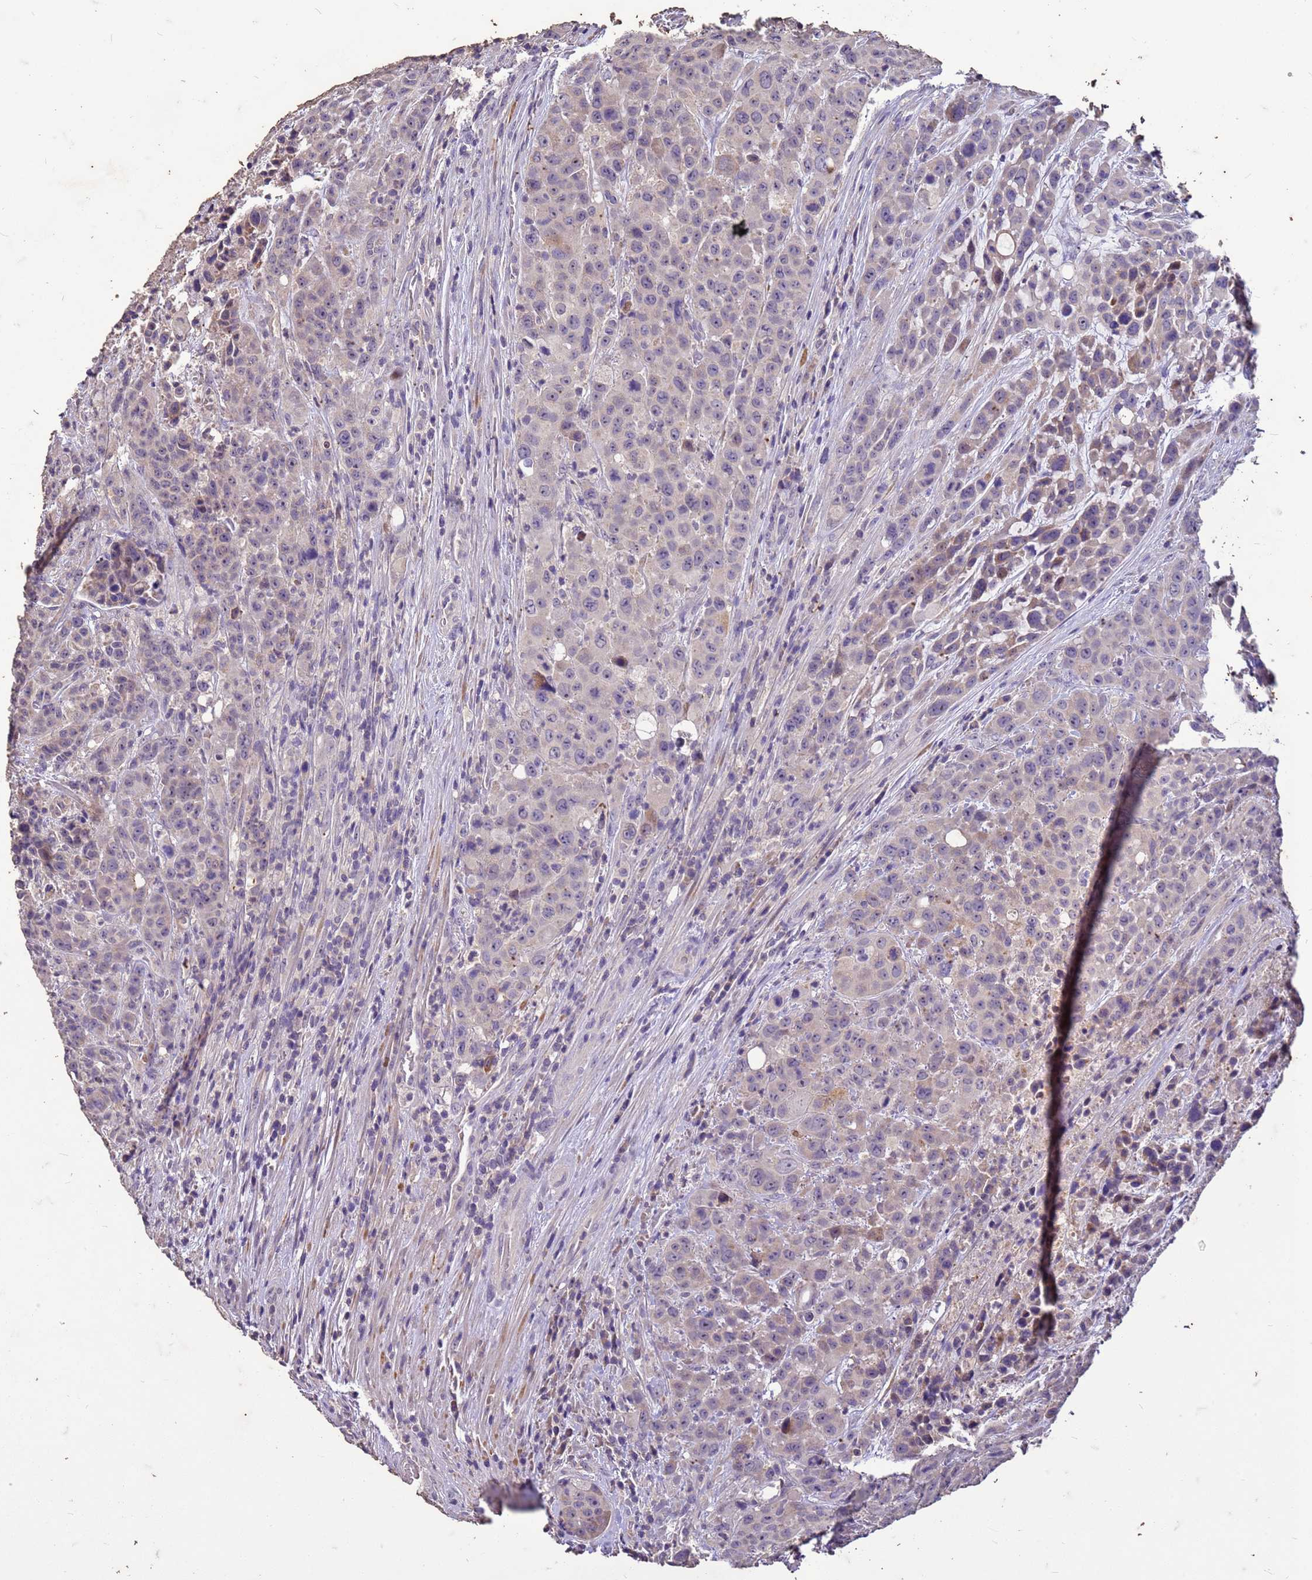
{"staining": {"intensity": "negative", "quantity": "none", "location": "none"}, "tissue": "colorectal cancer", "cell_type": "Tumor cells", "image_type": "cancer", "snomed": [{"axis": "morphology", "description": "Adenocarcinoma, NOS"}, {"axis": "topography", "description": "Colon"}], "caption": "There is no significant expression in tumor cells of colorectal cancer (adenocarcinoma). The staining is performed using DAB (3,3'-diaminobenzidine) brown chromogen with nuclei counter-stained in using hematoxylin.", "gene": "FAM184B", "patient": {"sex": "male", "age": 62}}